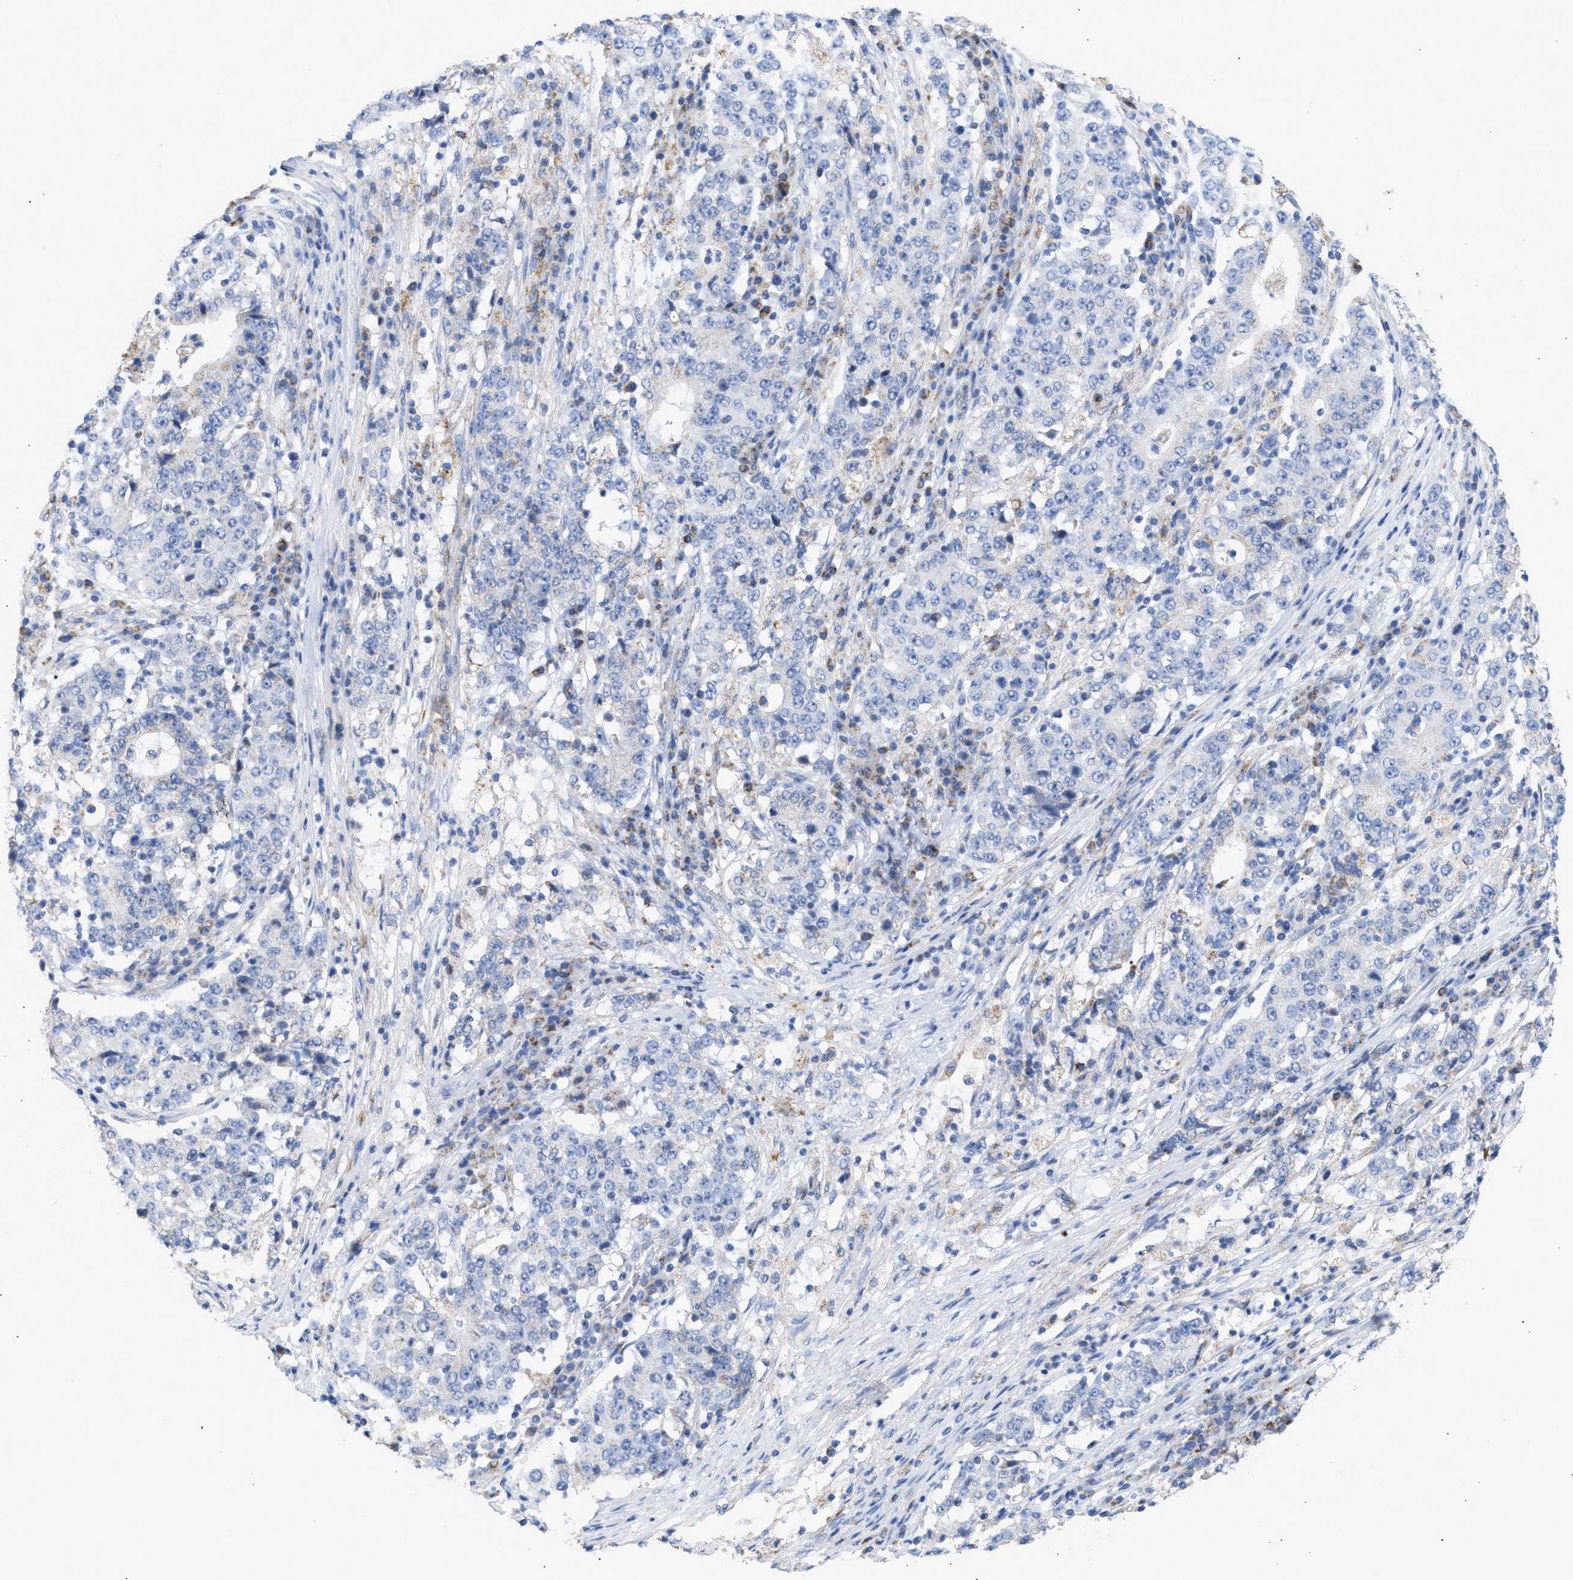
{"staining": {"intensity": "negative", "quantity": "none", "location": "none"}, "tissue": "stomach cancer", "cell_type": "Tumor cells", "image_type": "cancer", "snomed": [{"axis": "morphology", "description": "Adenocarcinoma, NOS"}, {"axis": "topography", "description": "Stomach"}], "caption": "Immunohistochemical staining of human stomach adenocarcinoma reveals no significant staining in tumor cells.", "gene": "ACOT13", "patient": {"sex": "male", "age": 59}}